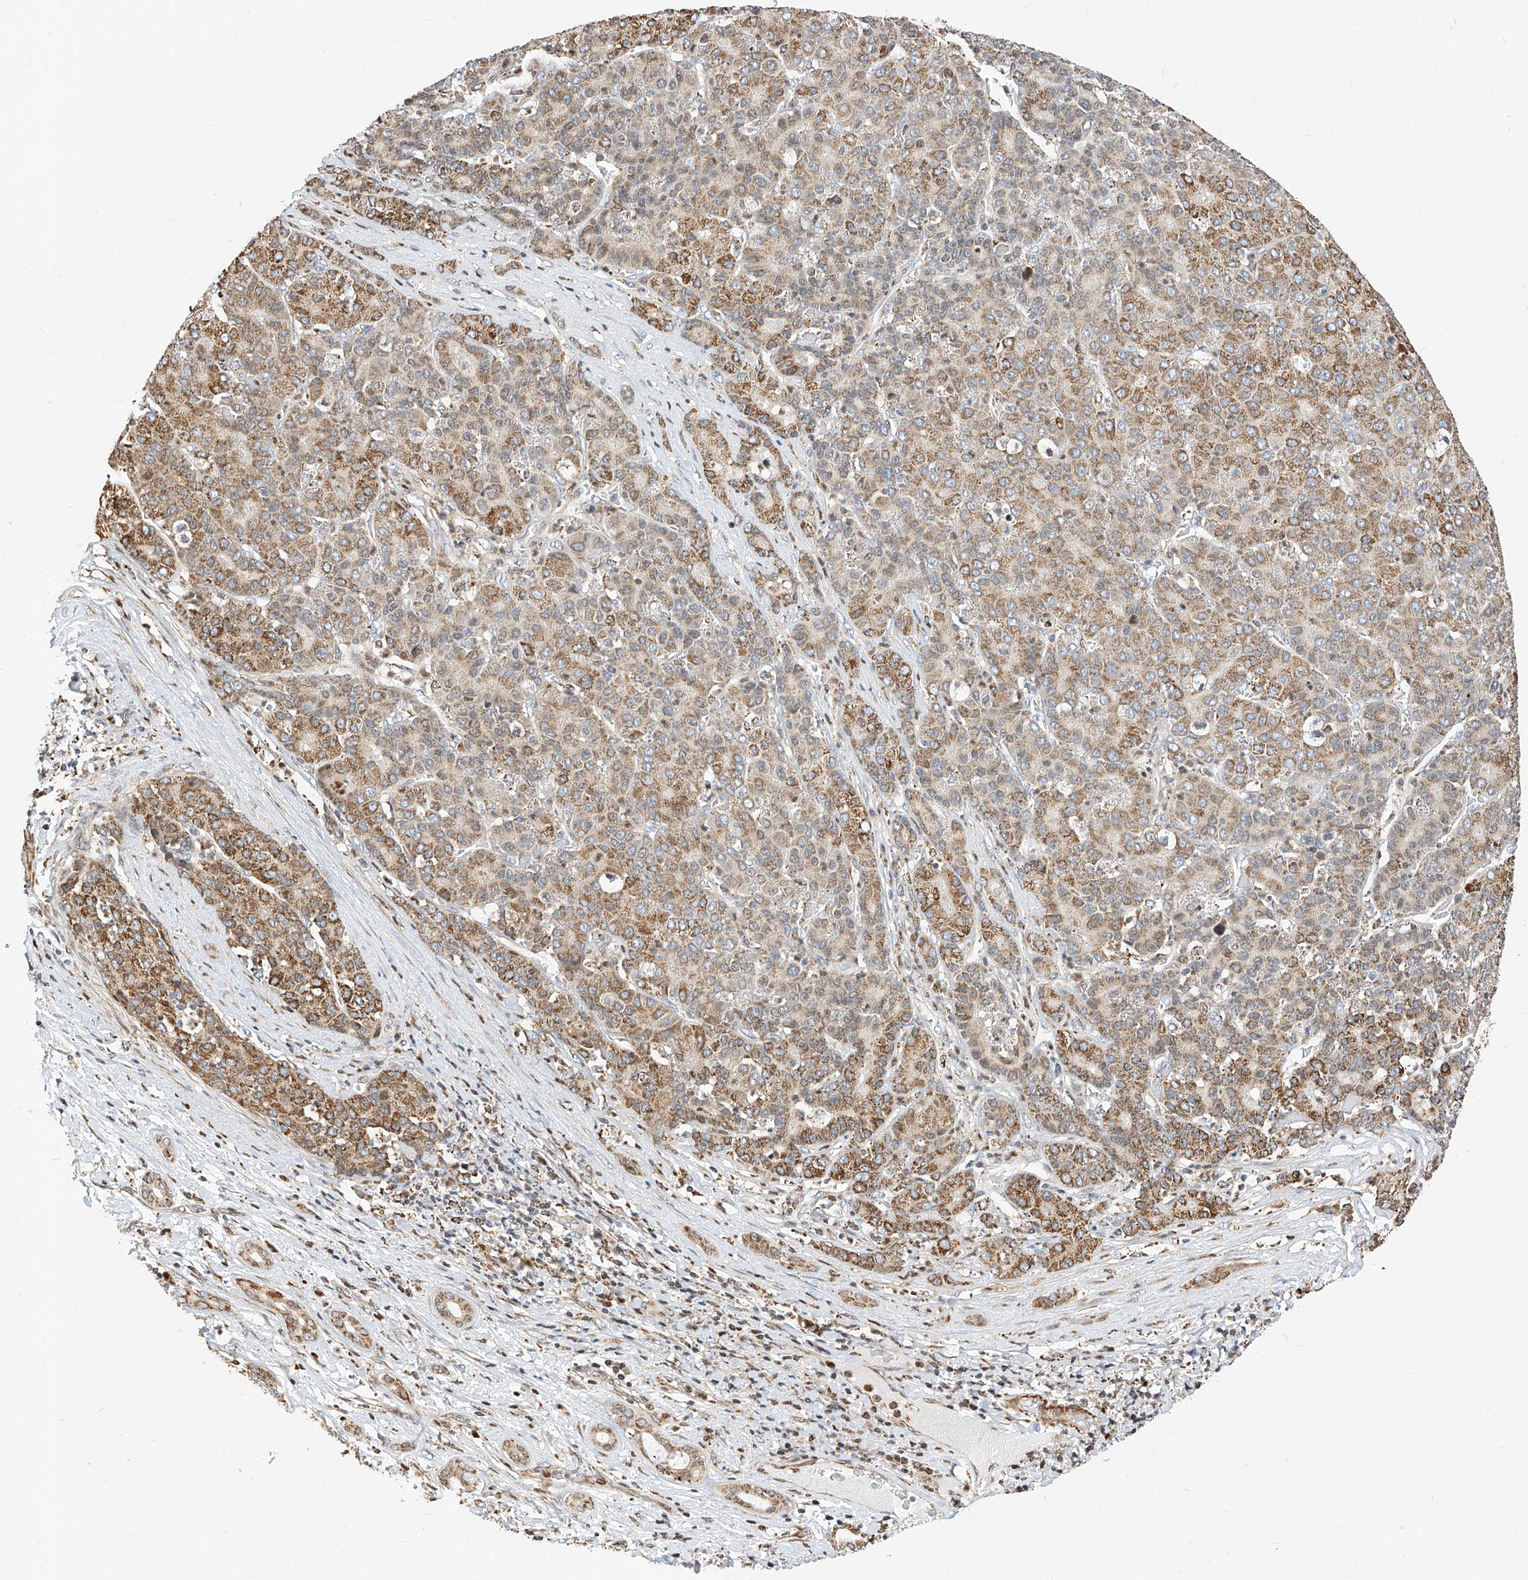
{"staining": {"intensity": "moderate", "quantity": ">75%", "location": "cytoplasmic/membranous"}, "tissue": "liver cancer", "cell_type": "Tumor cells", "image_type": "cancer", "snomed": [{"axis": "morphology", "description": "Carcinoma, Hepatocellular, NOS"}, {"axis": "topography", "description": "Liver"}], "caption": "Liver cancer (hepatocellular carcinoma) was stained to show a protein in brown. There is medium levels of moderate cytoplasmic/membranous staining in approximately >75% of tumor cells.", "gene": "TTLL8", "patient": {"sex": "male", "age": 65}}